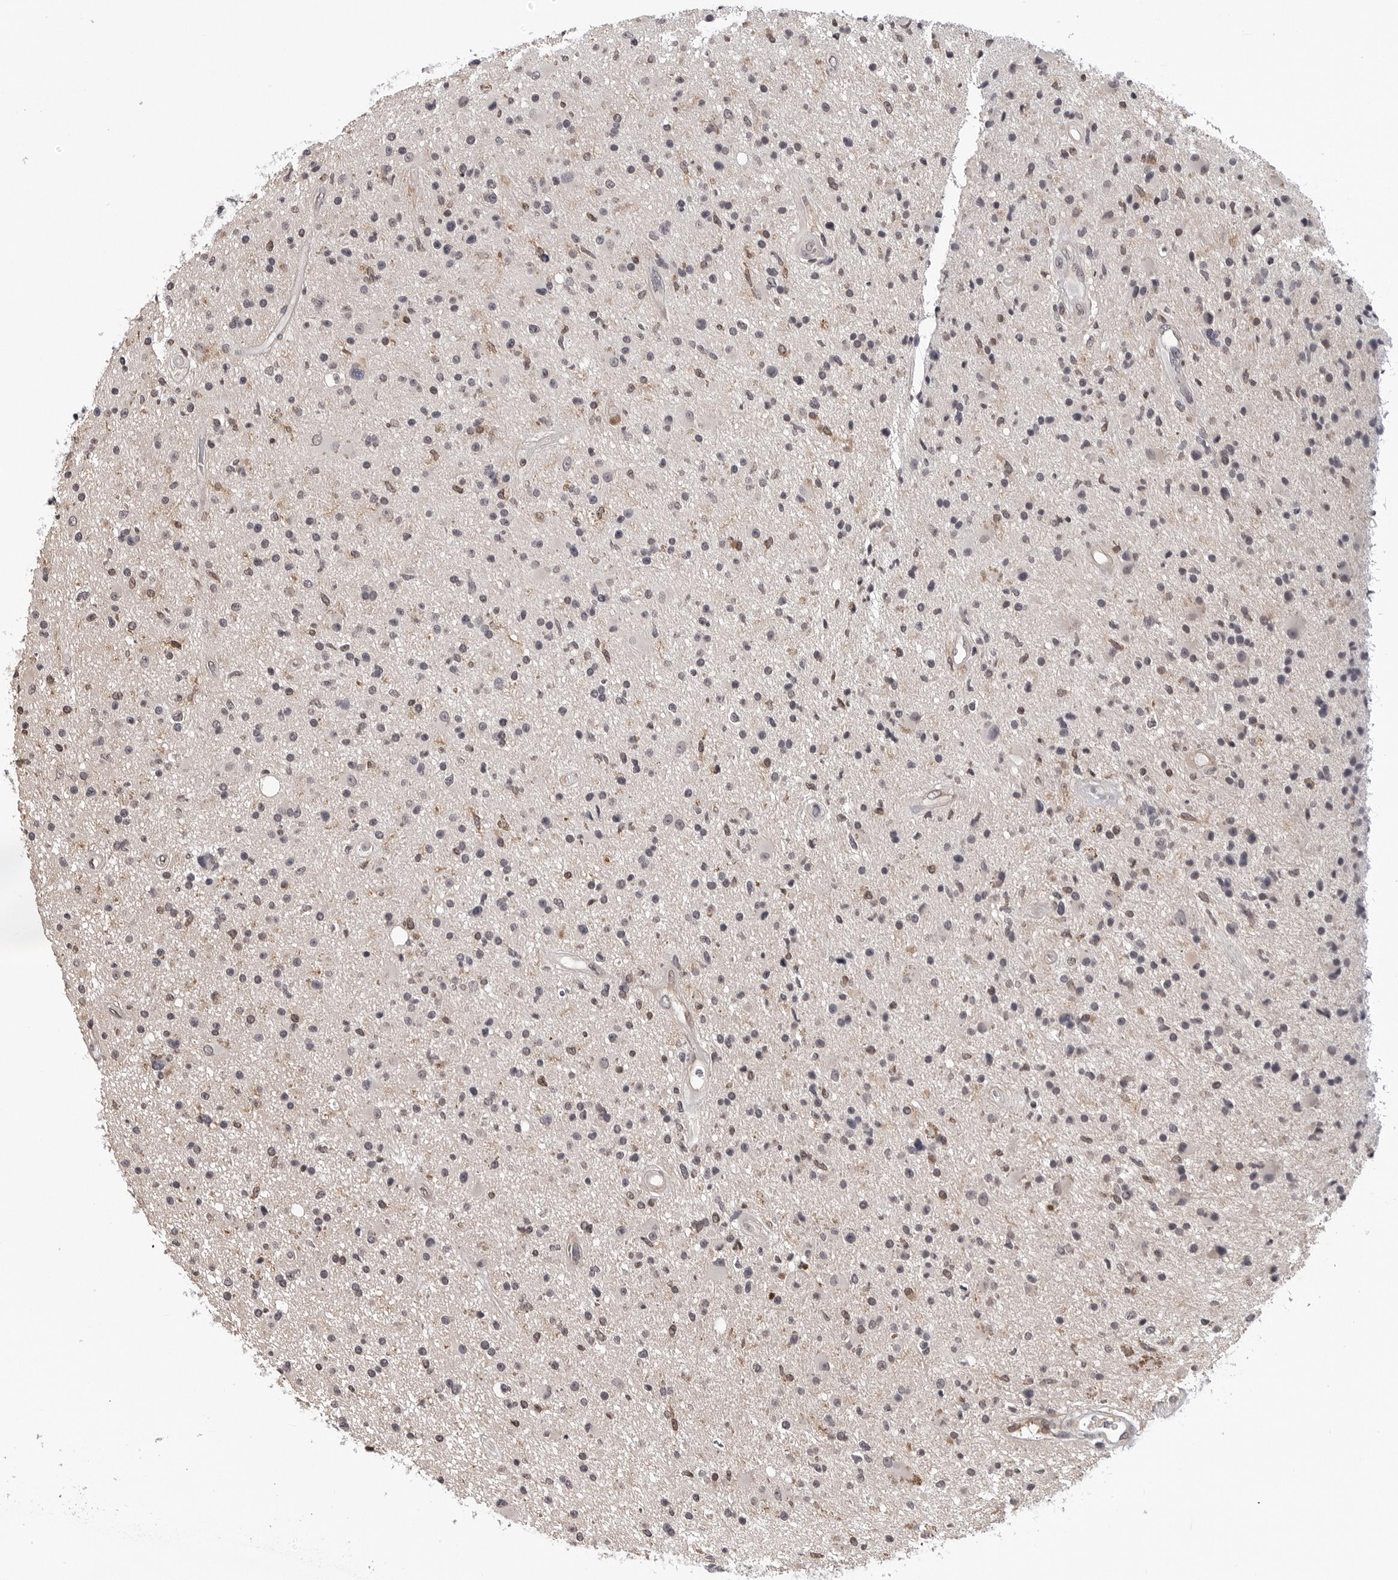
{"staining": {"intensity": "weak", "quantity": "<25%", "location": "nuclear"}, "tissue": "glioma", "cell_type": "Tumor cells", "image_type": "cancer", "snomed": [{"axis": "morphology", "description": "Glioma, malignant, High grade"}, {"axis": "topography", "description": "Brain"}], "caption": "Immunohistochemical staining of high-grade glioma (malignant) demonstrates no significant positivity in tumor cells.", "gene": "TRMT13", "patient": {"sex": "male", "age": 33}}